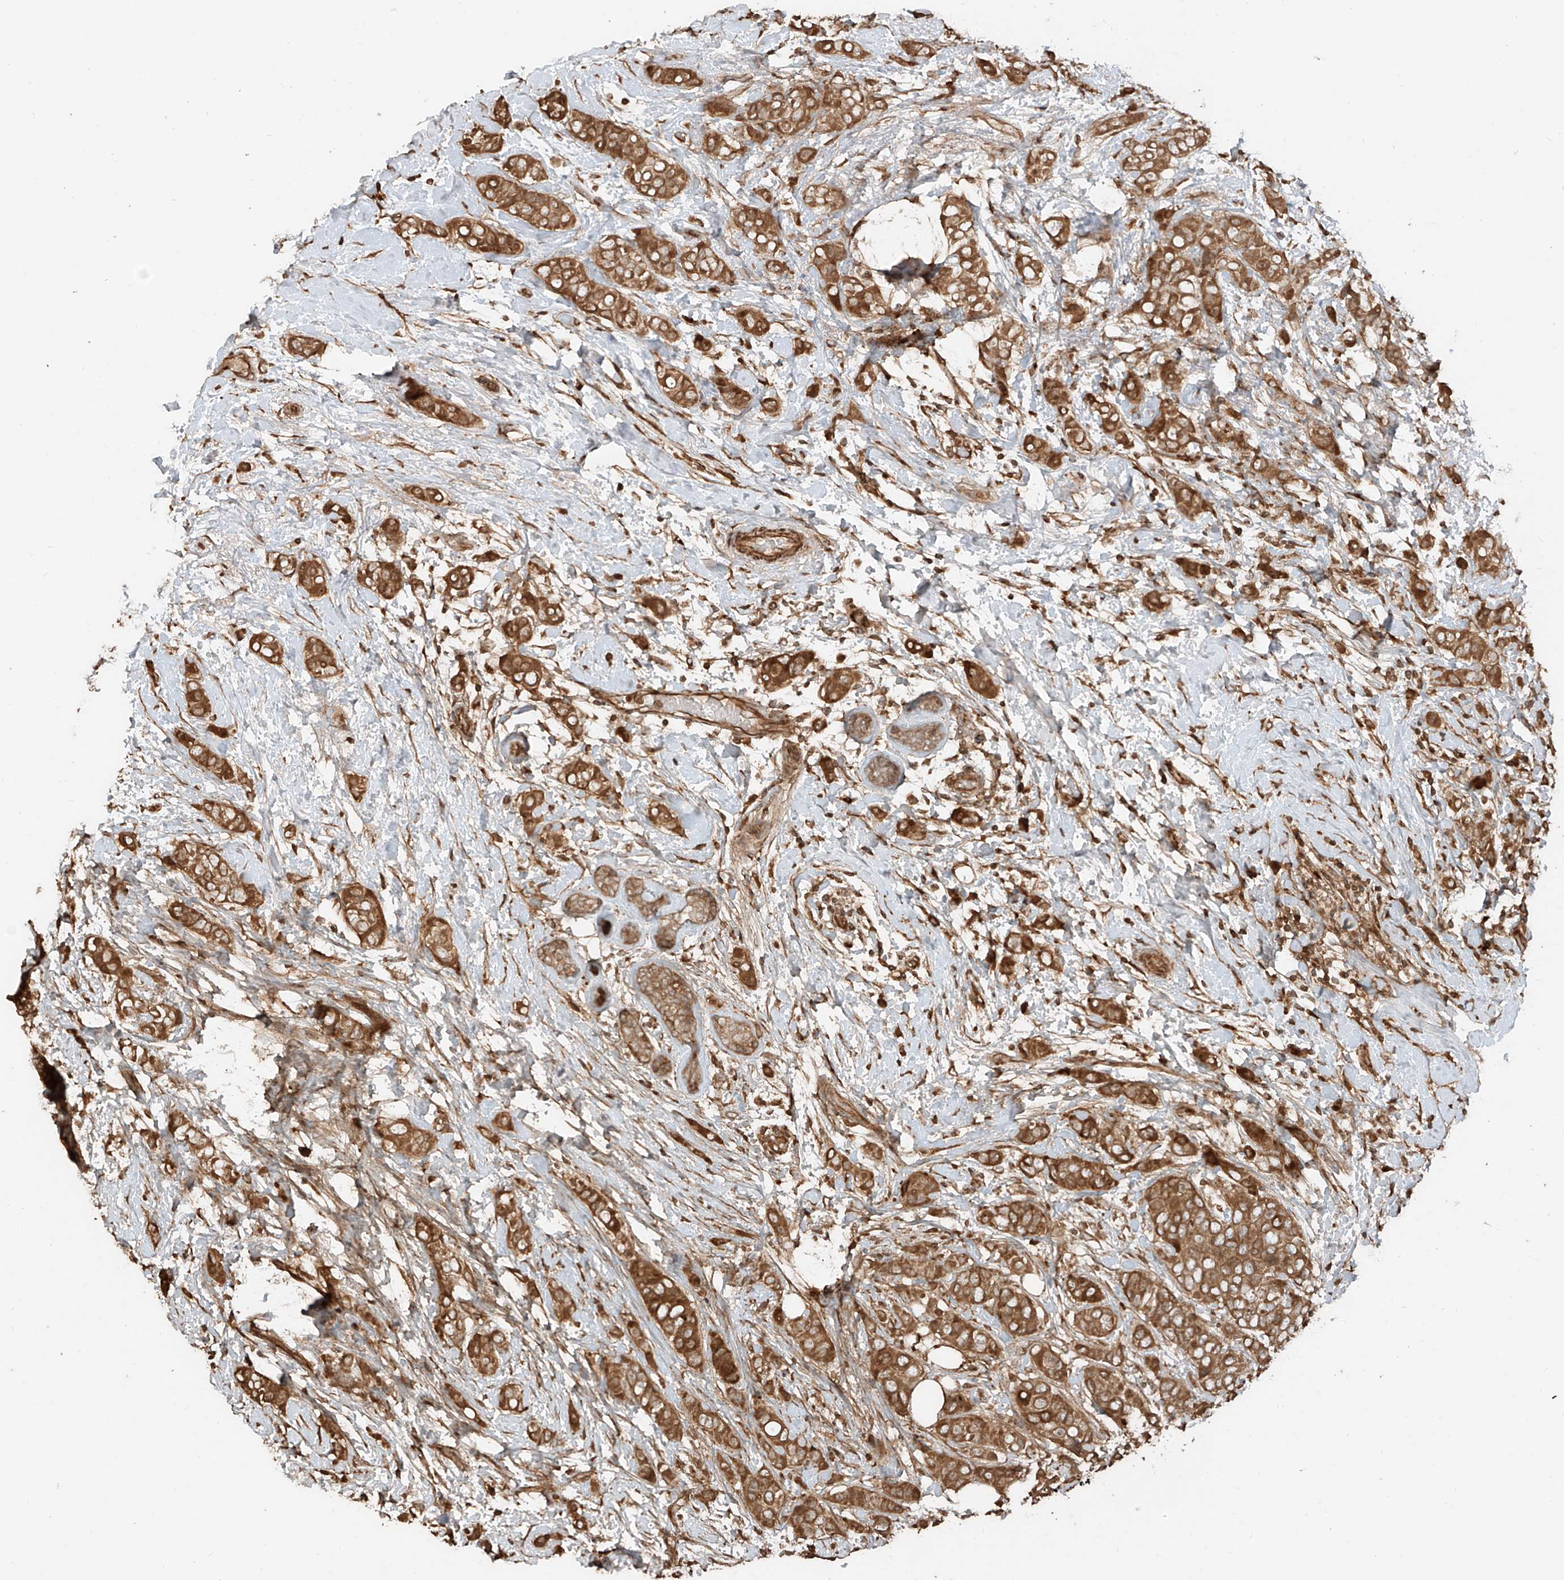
{"staining": {"intensity": "moderate", "quantity": ">75%", "location": "cytoplasmic/membranous"}, "tissue": "breast cancer", "cell_type": "Tumor cells", "image_type": "cancer", "snomed": [{"axis": "morphology", "description": "Lobular carcinoma"}, {"axis": "topography", "description": "Breast"}], "caption": "DAB immunohistochemical staining of breast cancer exhibits moderate cytoplasmic/membranous protein staining in about >75% of tumor cells. (DAB (3,3'-diaminobenzidine) IHC, brown staining for protein, blue staining for nuclei).", "gene": "ANKZF1", "patient": {"sex": "female", "age": 51}}